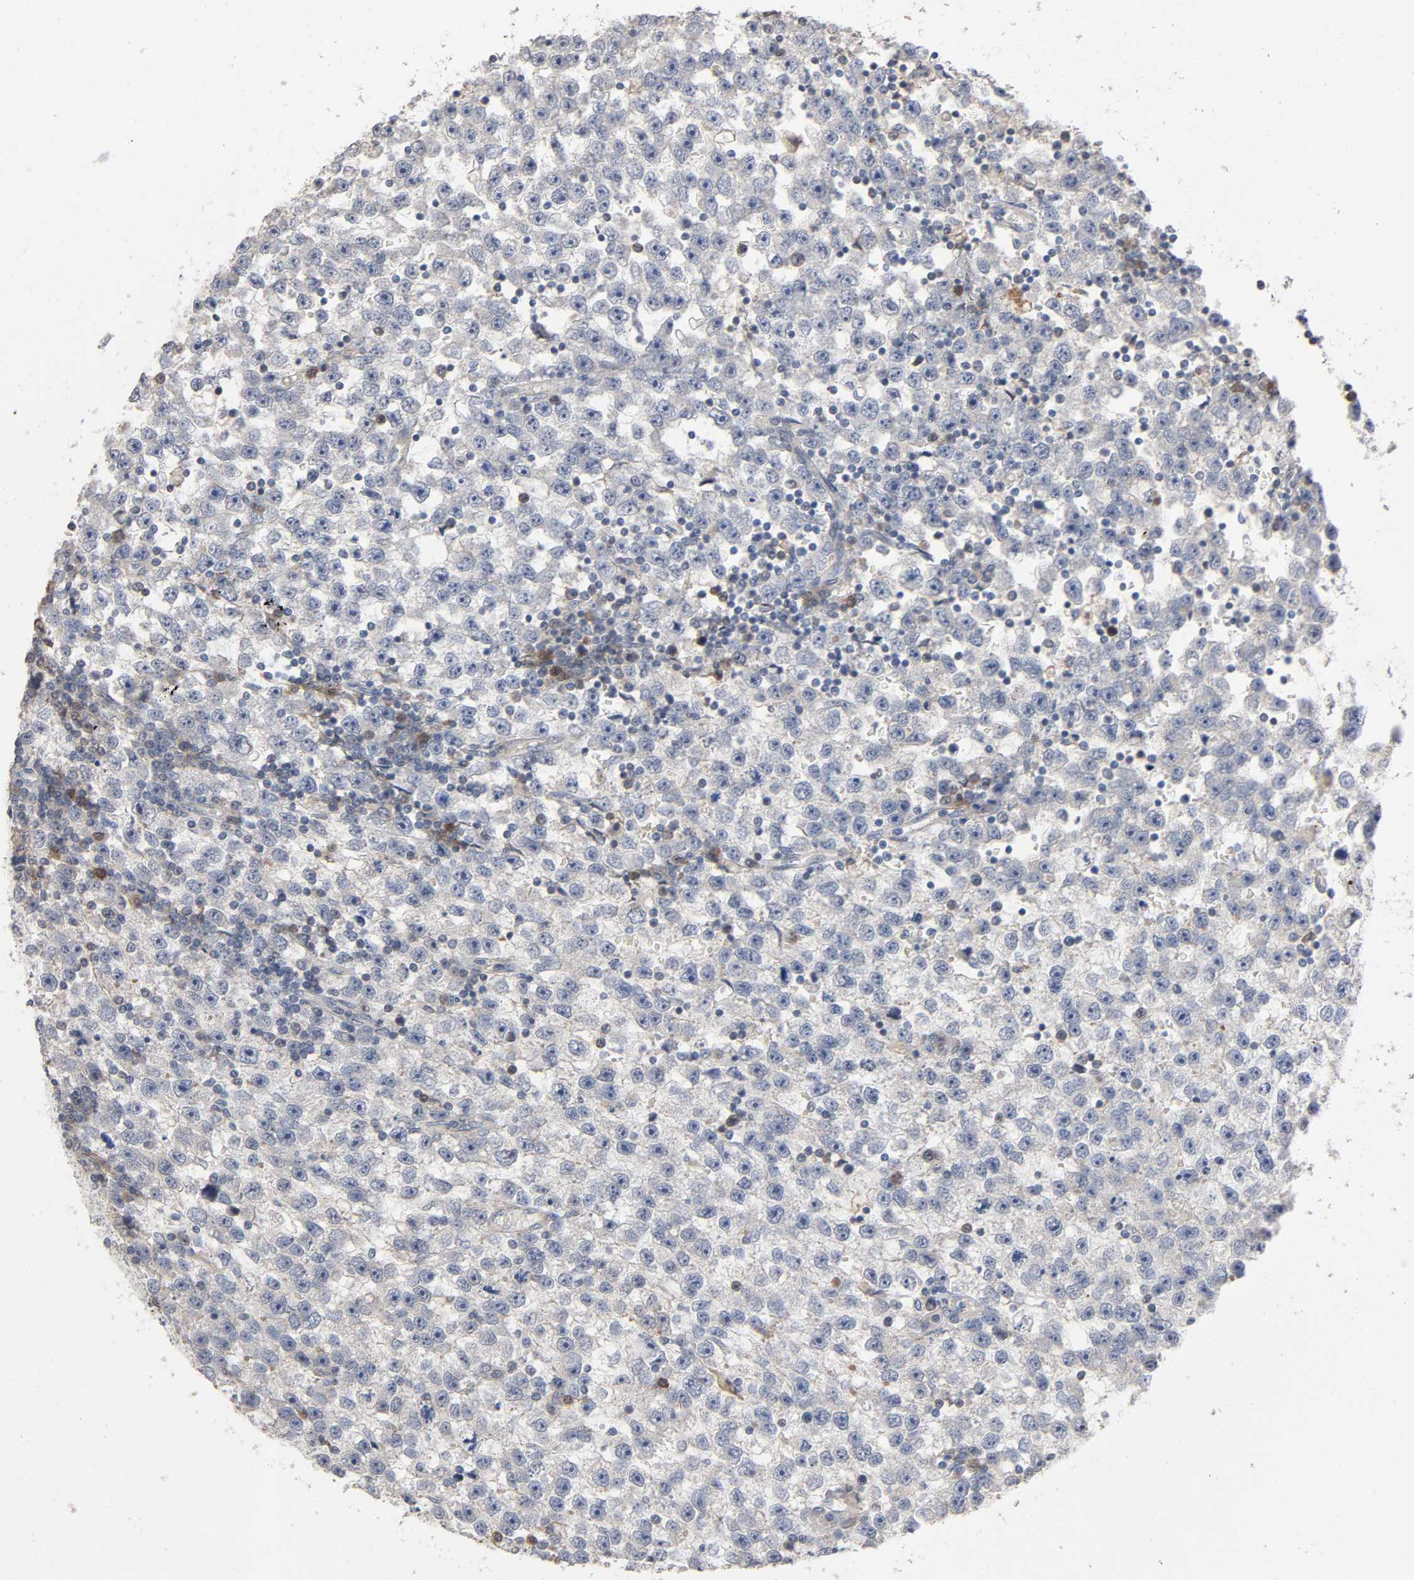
{"staining": {"intensity": "negative", "quantity": "none", "location": "none"}, "tissue": "testis cancer", "cell_type": "Tumor cells", "image_type": "cancer", "snomed": [{"axis": "morphology", "description": "Seminoma, NOS"}, {"axis": "topography", "description": "Testis"}], "caption": "Testis cancer was stained to show a protein in brown. There is no significant staining in tumor cells.", "gene": "CDK6", "patient": {"sex": "male", "age": 33}}